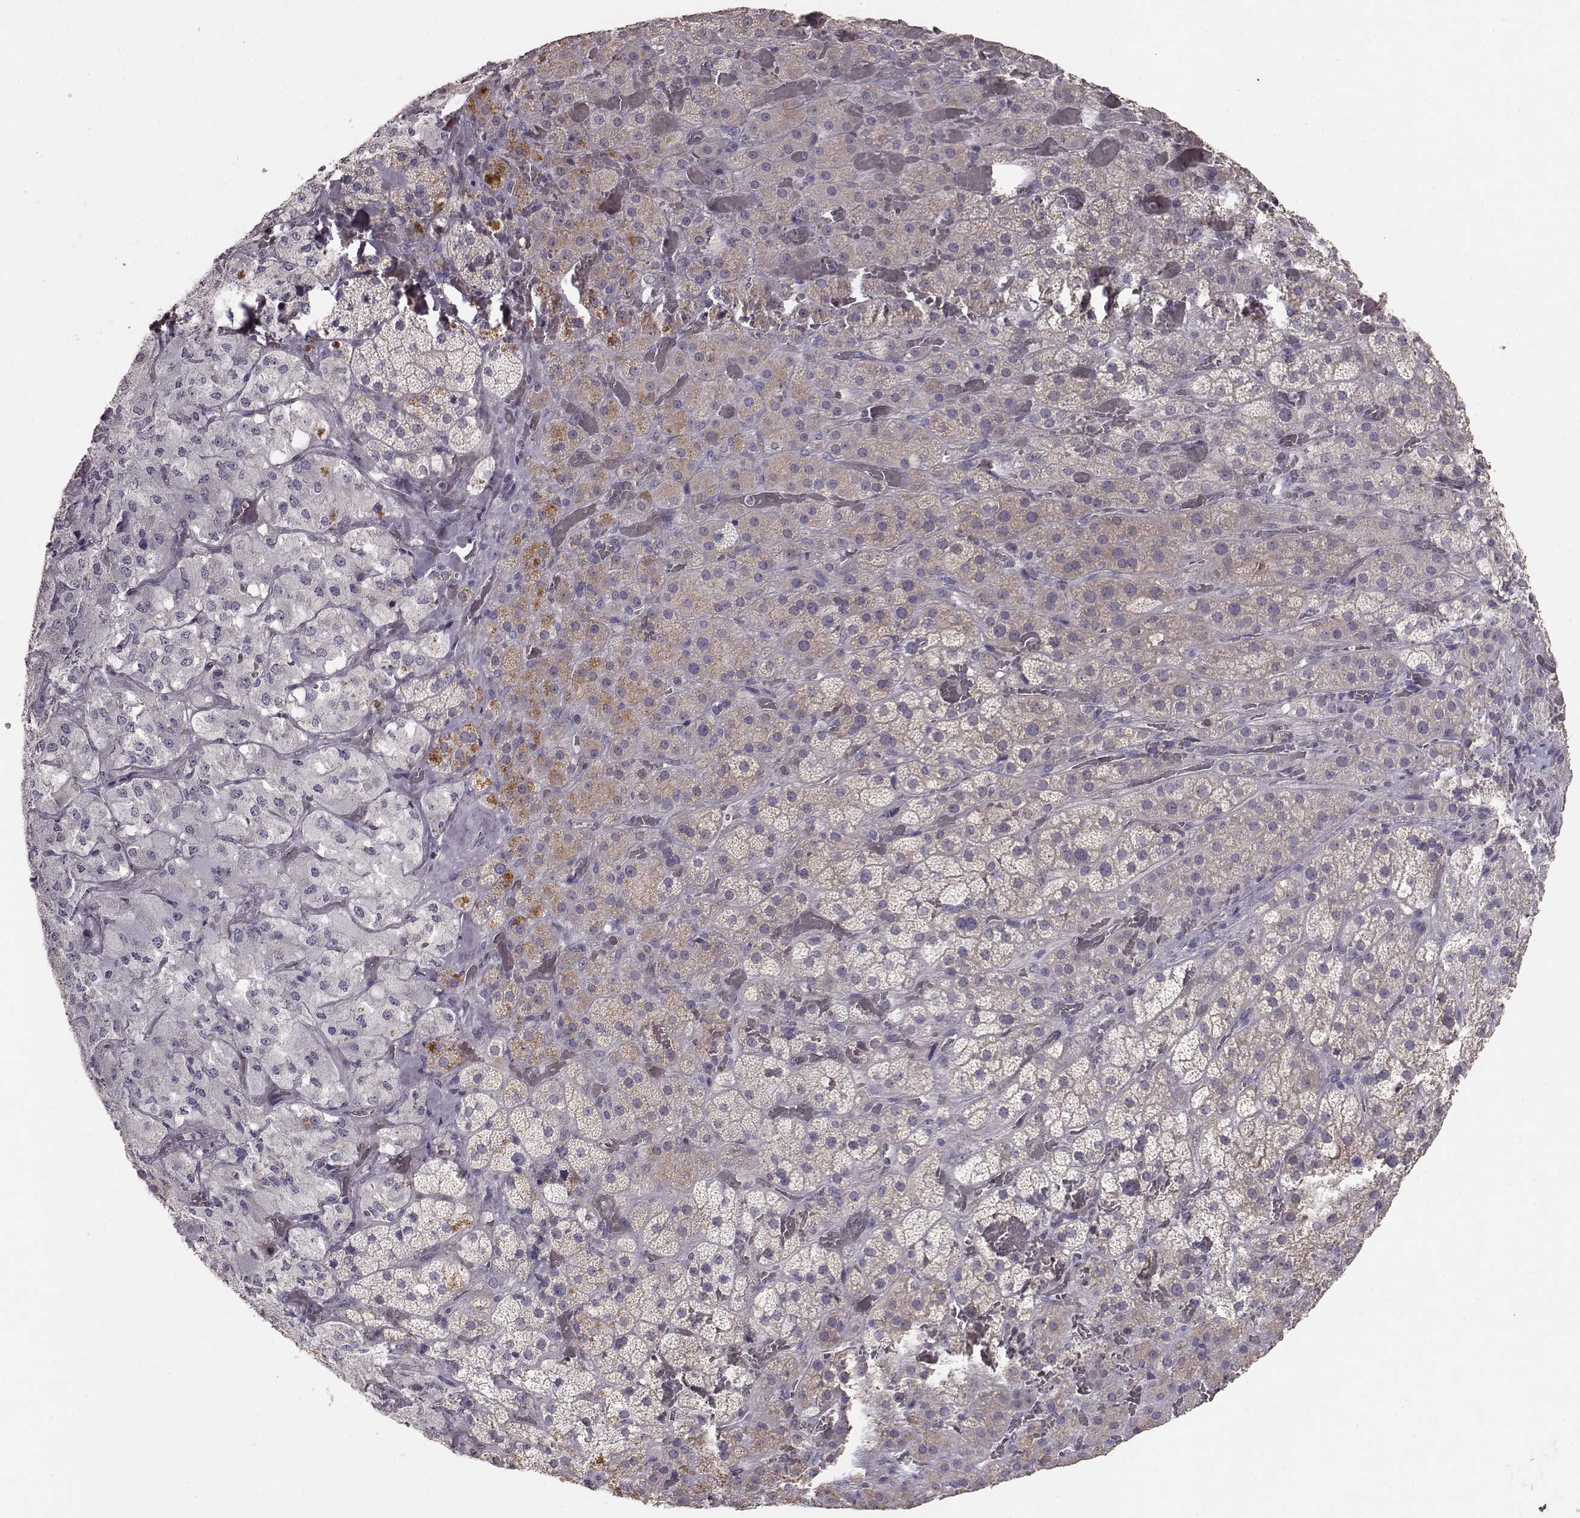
{"staining": {"intensity": "weak", "quantity": "<25%", "location": "cytoplasmic/membranous"}, "tissue": "adrenal gland", "cell_type": "Glandular cells", "image_type": "normal", "snomed": [{"axis": "morphology", "description": "Normal tissue, NOS"}, {"axis": "topography", "description": "Adrenal gland"}], "caption": "Immunohistochemical staining of unremarkable human adrenal gland demonstrates no significant staining in glandular cells.", "gene": "PMCH", "patient": {"sex": "male", "age": 57}}